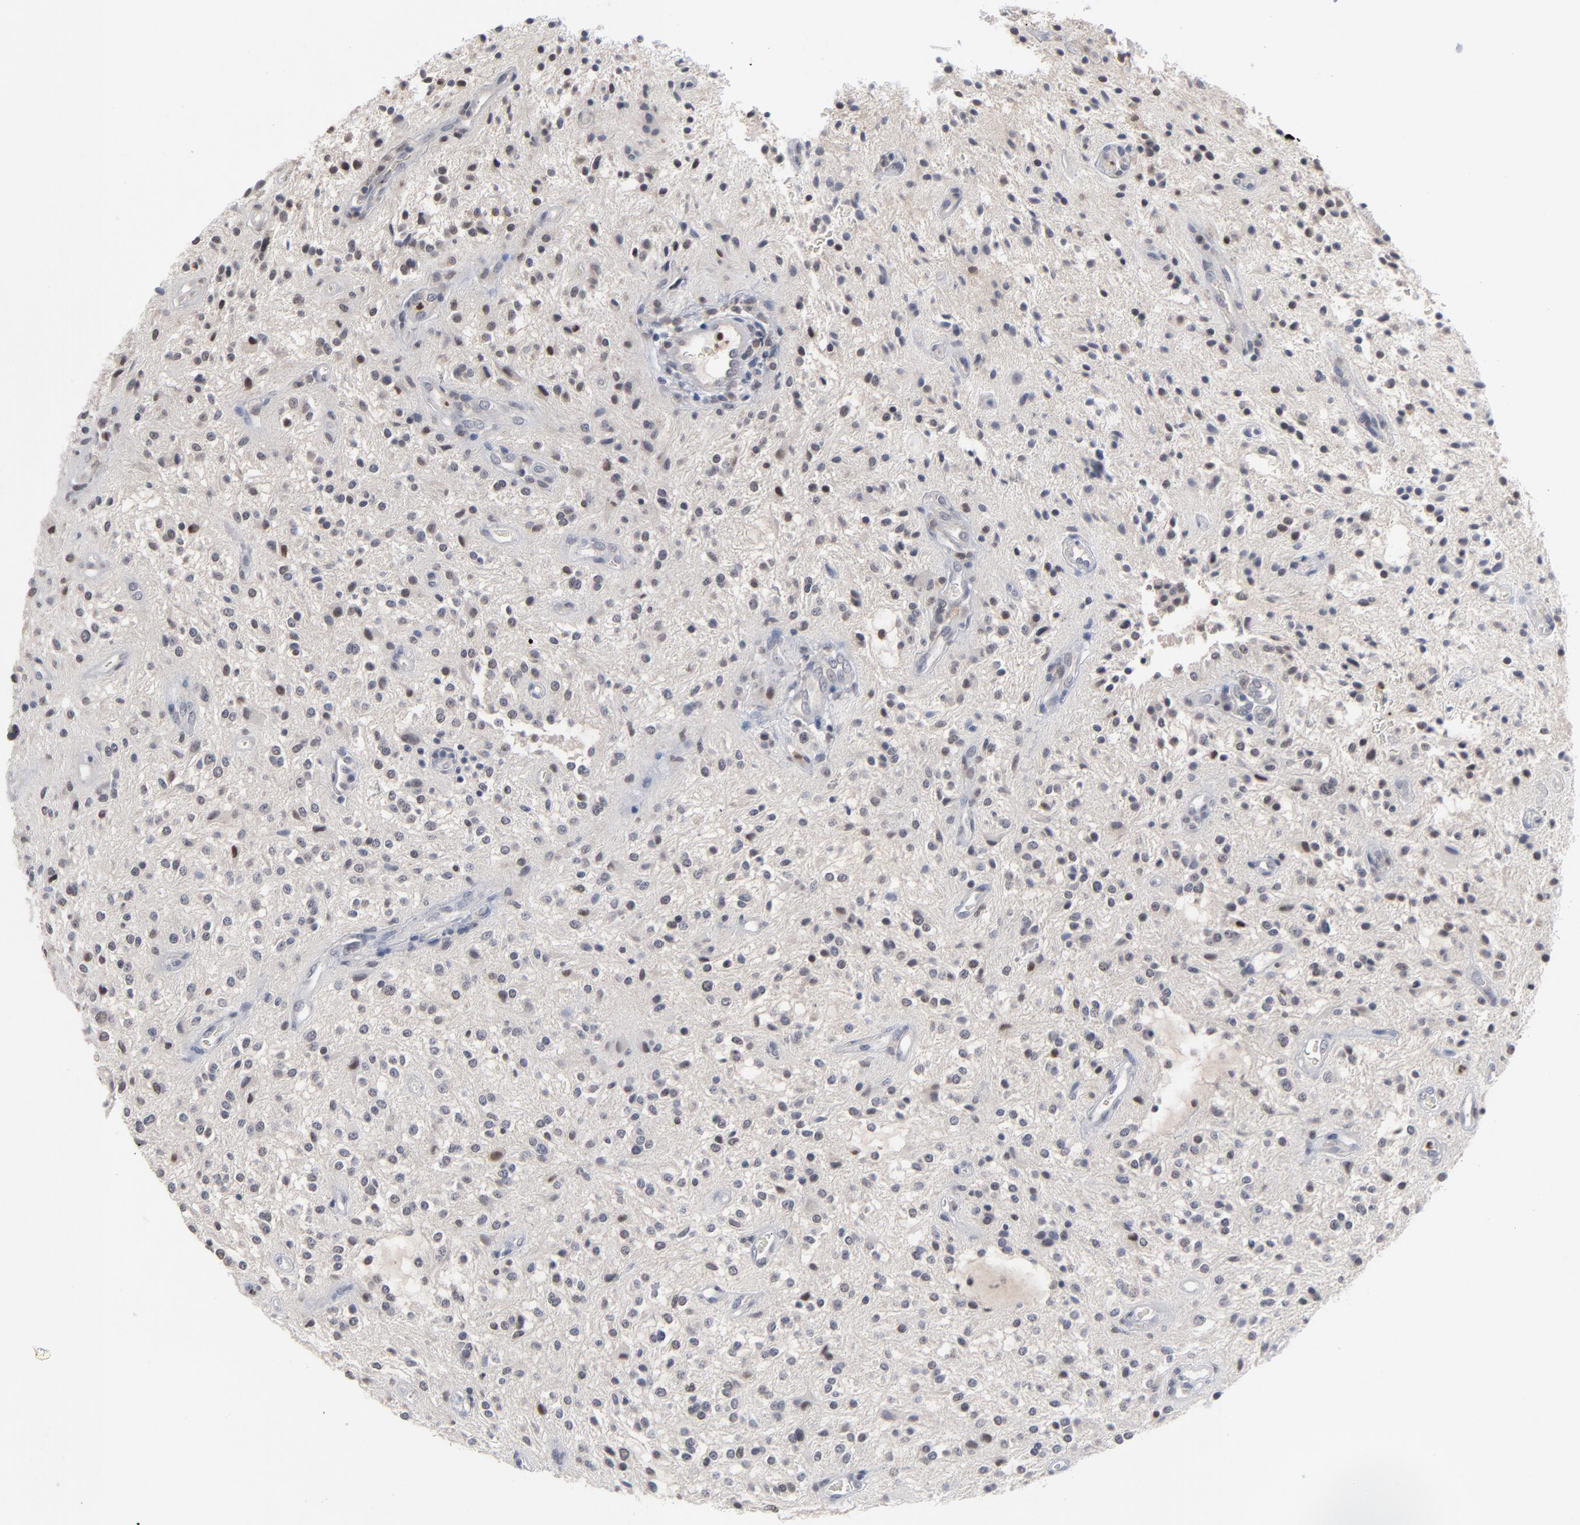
{"staining": {"intensity": "weak", "quantity": "<25%", "location": "nuclear"}, "tissue": "glioma", "cell_type": "Tumor cells", "image_type": "cancer", "snomed": [{"axis": "morphology", "description": "Glioma, malignant, NOS"}, {"axis": "topography", "description": "Cerebellum"}], "caption": "This is an IHC photomicrograph of malignant glioma. There is no staining in tumor cells.", "gene": "FOXN2", "patient": {"sex": "female", "age": 10}}